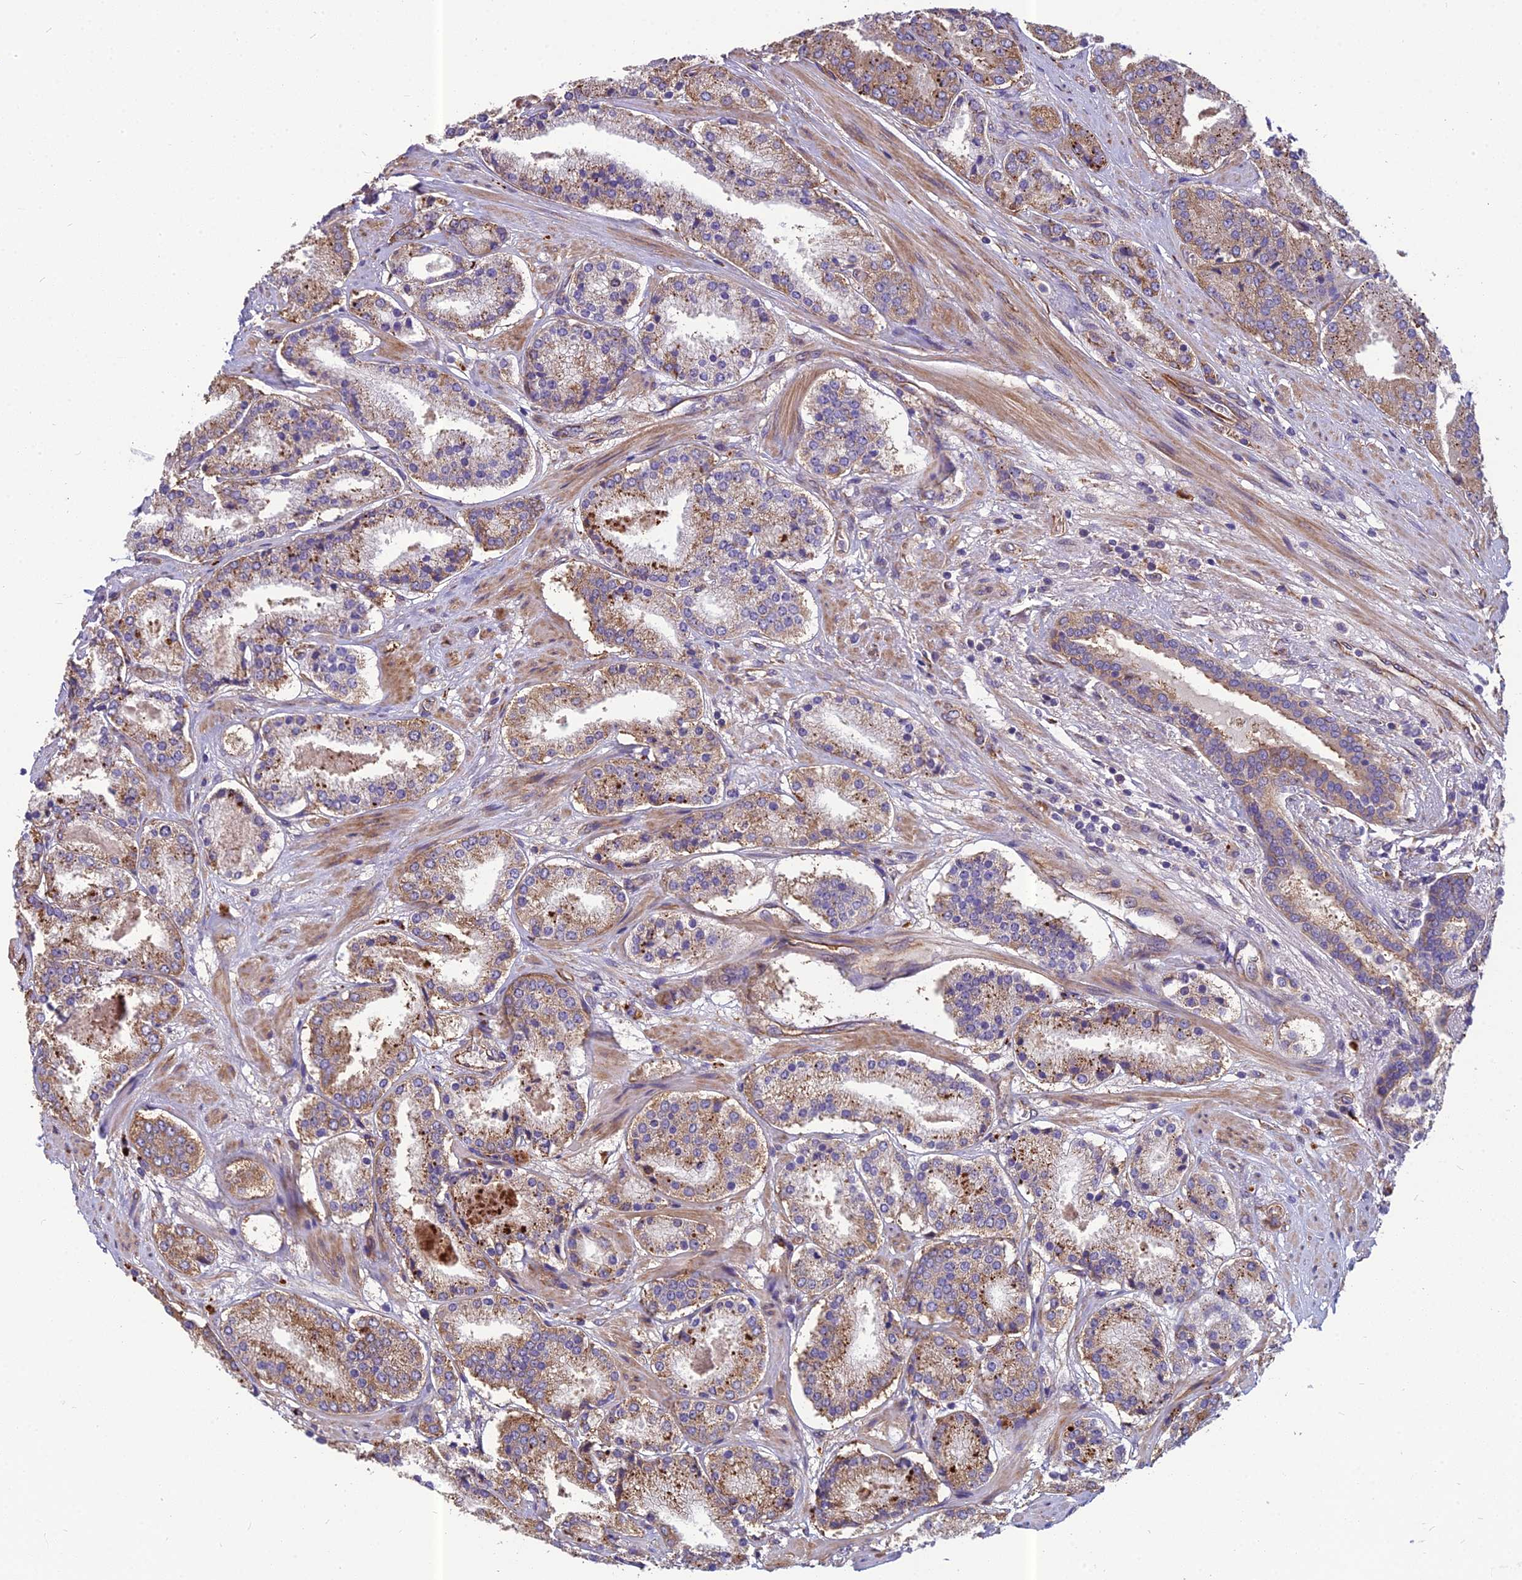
{"staining": {"intensity": "strong", "quantity": "25%-75%", "location": "cytoplasmic/membranous"}, "tissue": "prostate cancer", "cell_type": "Tumor cells", "image_type": "cancer", "snomed": [{"axis": "morphology", "description": "Adenocarcinoma, High grade"}, {"axis": "topography", "description": "Prostate"}], "caption": "Protein staining displays strong cytoplasmic/membranous positivity in approximately 25%-75% of tumor cells in adenocarcinoma (high-grade) (prostate). The protein of interest is shown in brown color, while the nuclei are stained blue.", "gene": "SPDL1", "patient": {"sex": "male", "age": 63}}